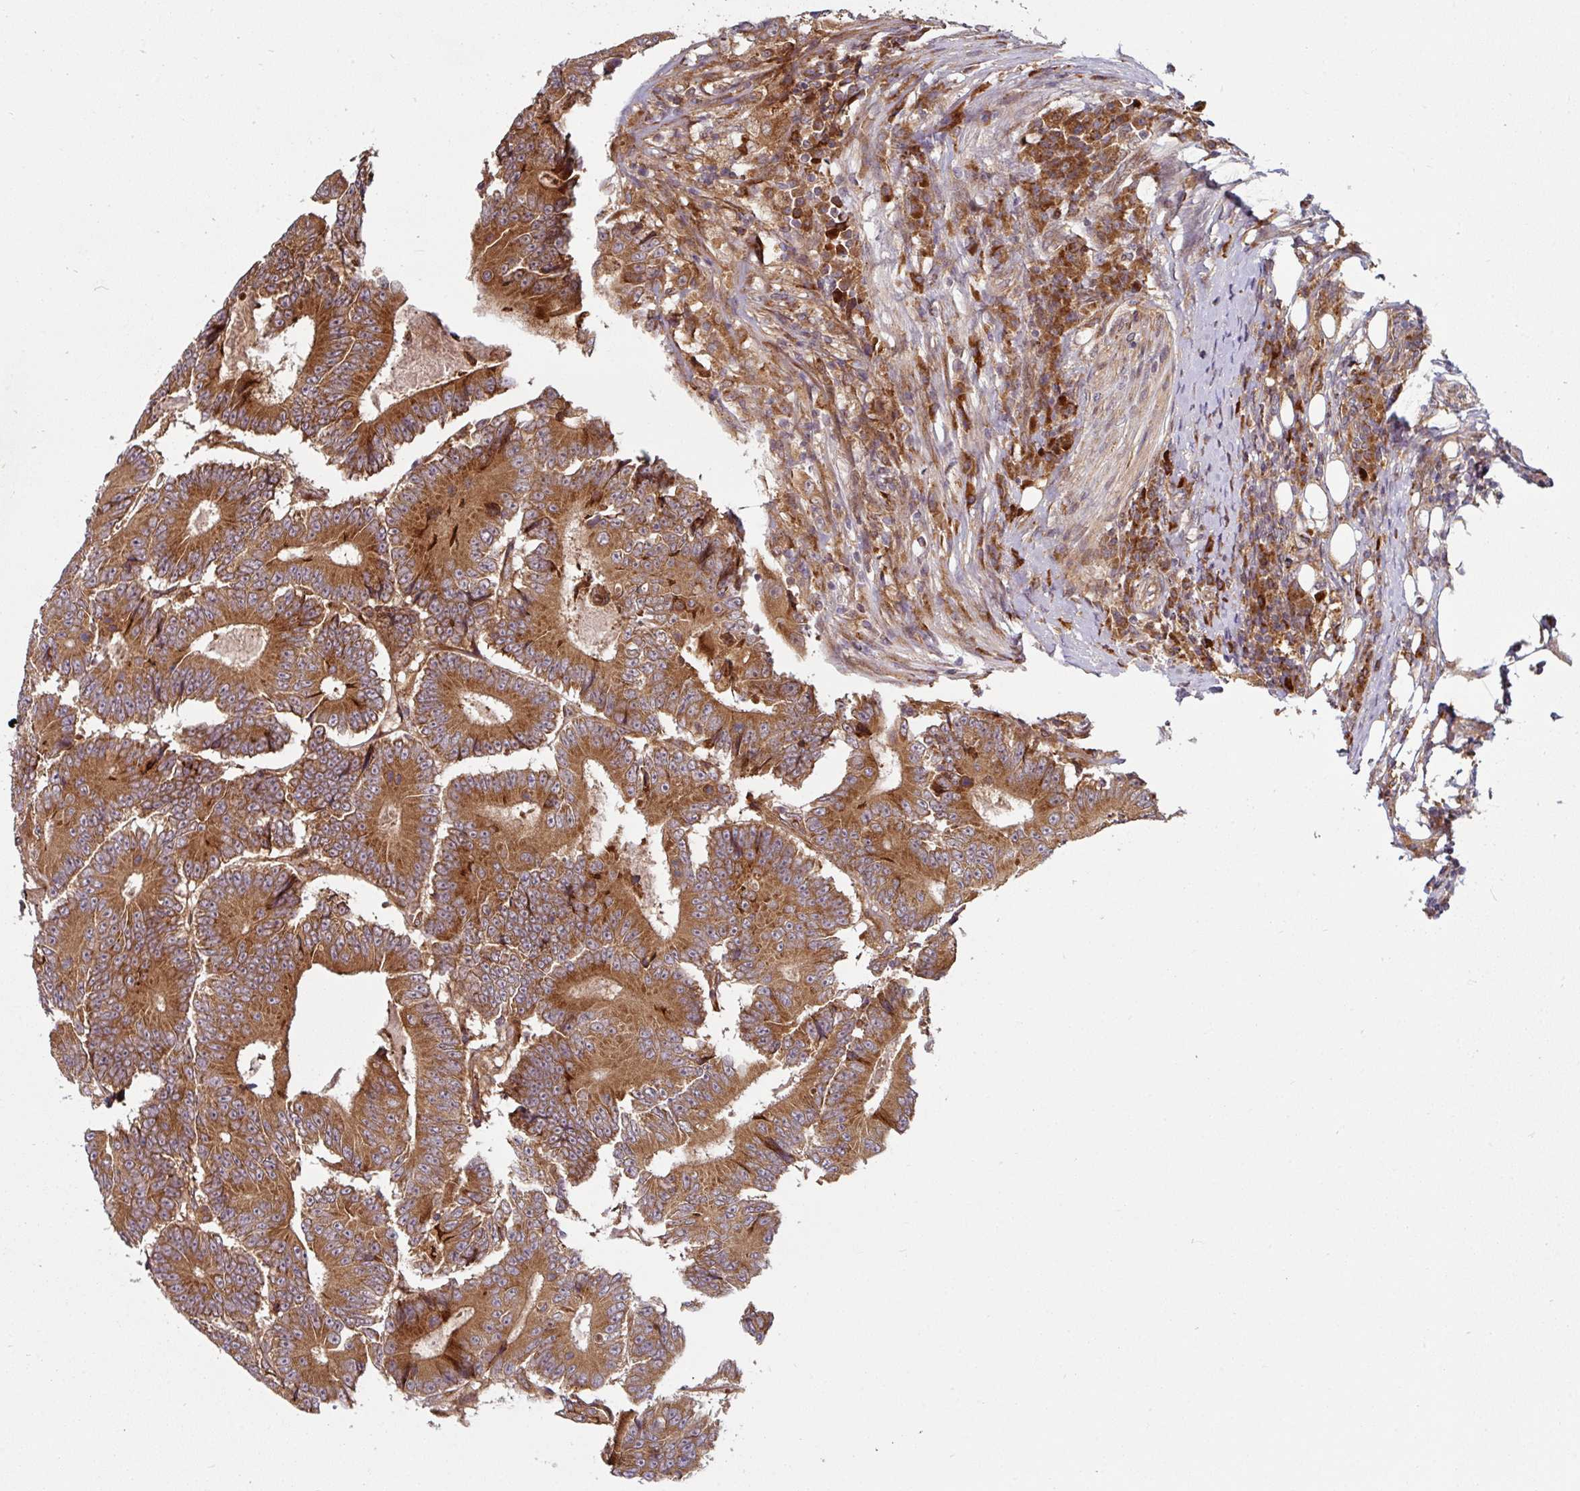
{"staining": {"intensity": "strong", "quantity": ">75%", "location": "cytoplasmic/membranous"}, "tissue": "colorectal cancer", "cell_type": "Tumor cells", "image_type": "cancer", "snomed": [{"axis": "morphology", "description": "Adenocarcinoma, NOS"}, {"axis": "topography", "description": "Colon"}], "caption": "Colorectal cancer stained with a brown dye demonstrates strong cytoplasmic/membranous positive expression in approximately >75% of tumor cells.", "gene": "RAB5A", "patient": {"sex": "male", "age": 83}}